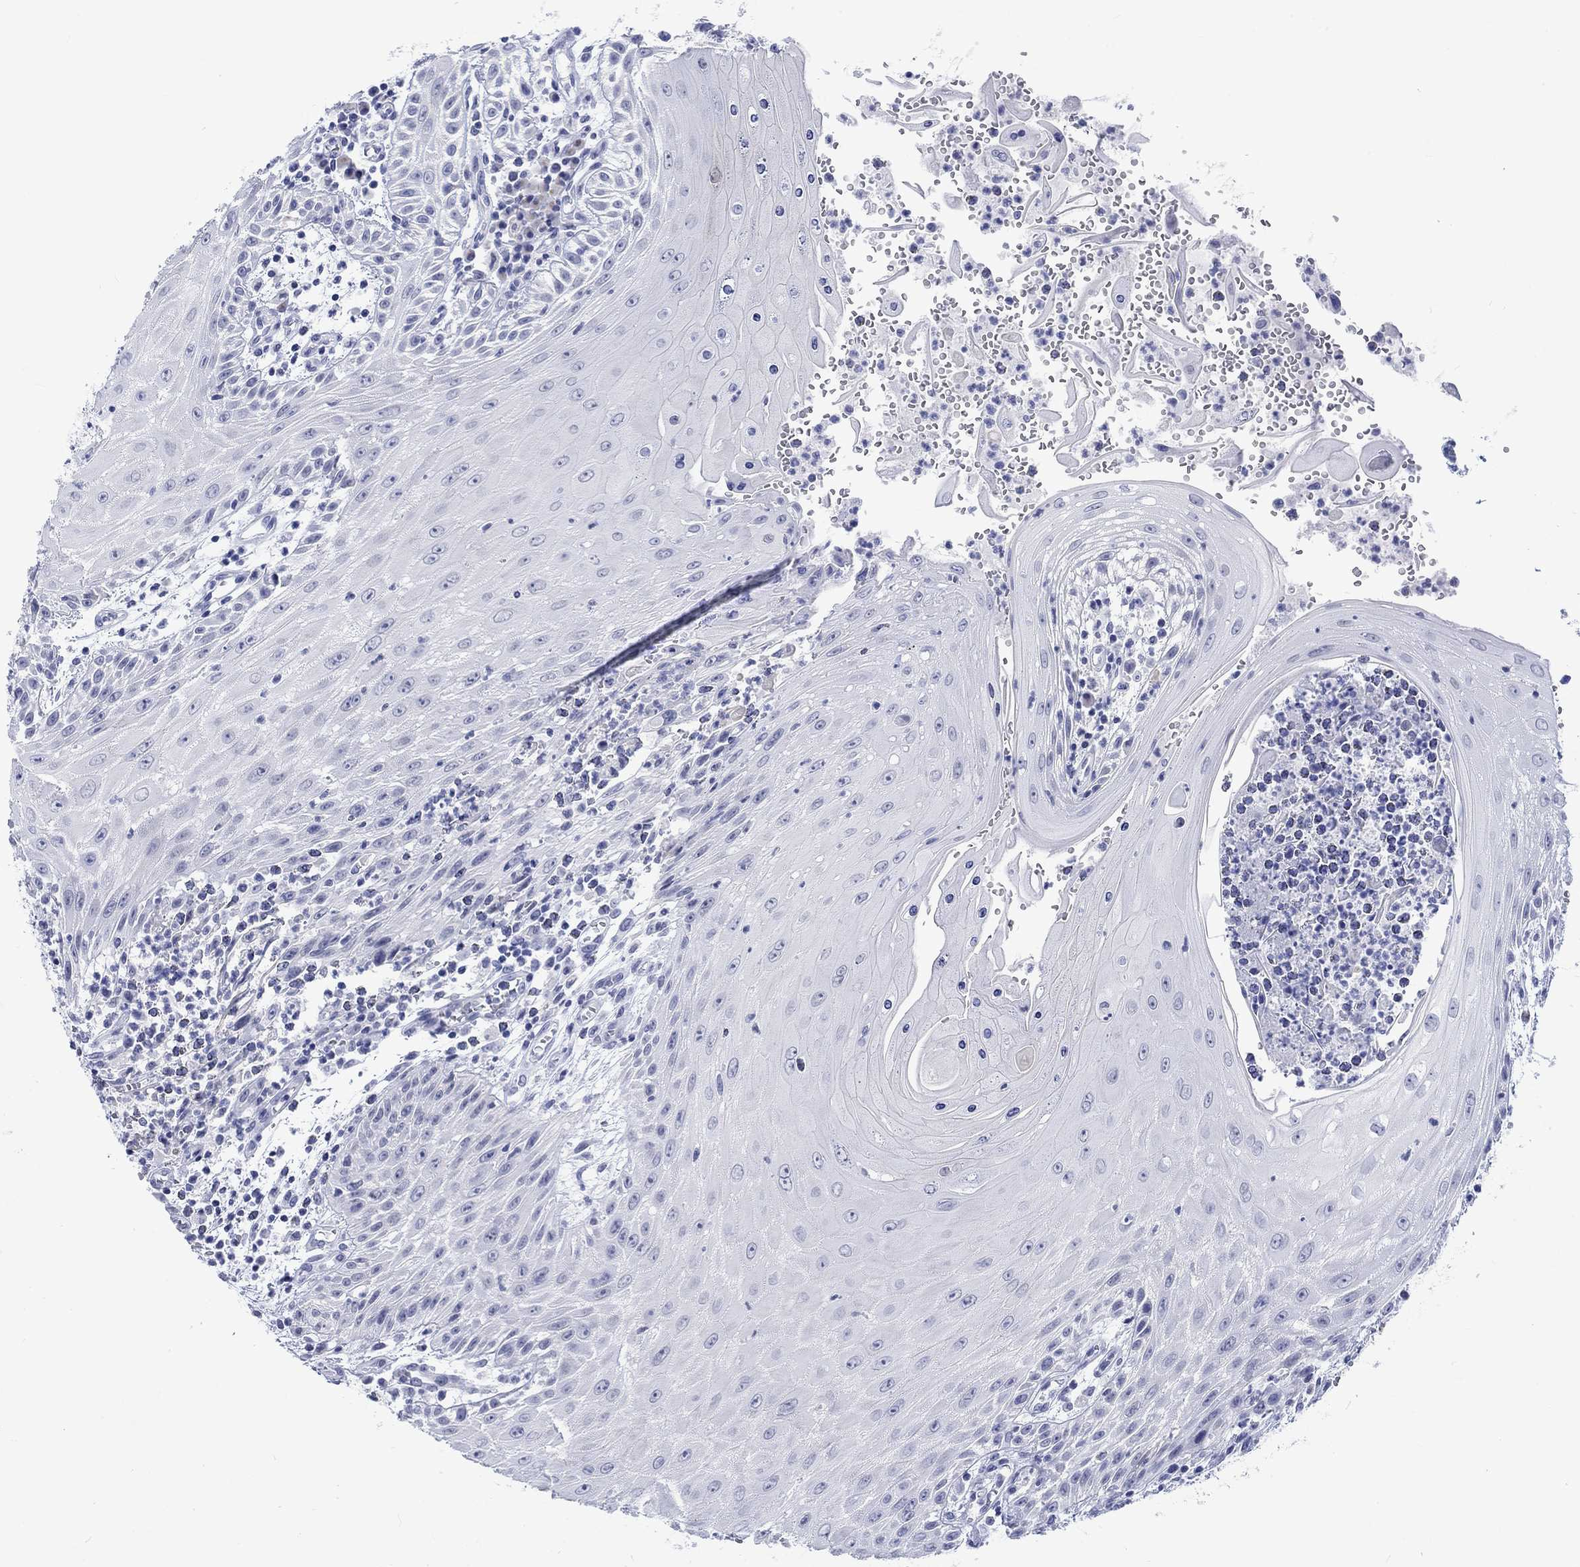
{"staining": {"intensity": "negative", "quantity": "none", "location": "none"}, "tissue": "head and neck cancer", "cell_type": "Tumor cells", "image_type": "cancer", "snomed": [{"axis": "morphology", "description": "Squamous cell carcinoma, NOS"}, {"axis": "topography", "description": "Oral tissue"}, {"axis": "topography", "description": "Head-Neck"}], "caption": "The IHC histopathology image has no significant positivity in tumor cells of head and neck cancer (squamous cell carcinoma) tissue. The staining is performed using DAB (3,3'-diaminobenzidine) brown chromogen with nuclei counter-stained in using hematoxylin.", "gene": "KRT76", "patient": {"sex": "male", "age": 58}}